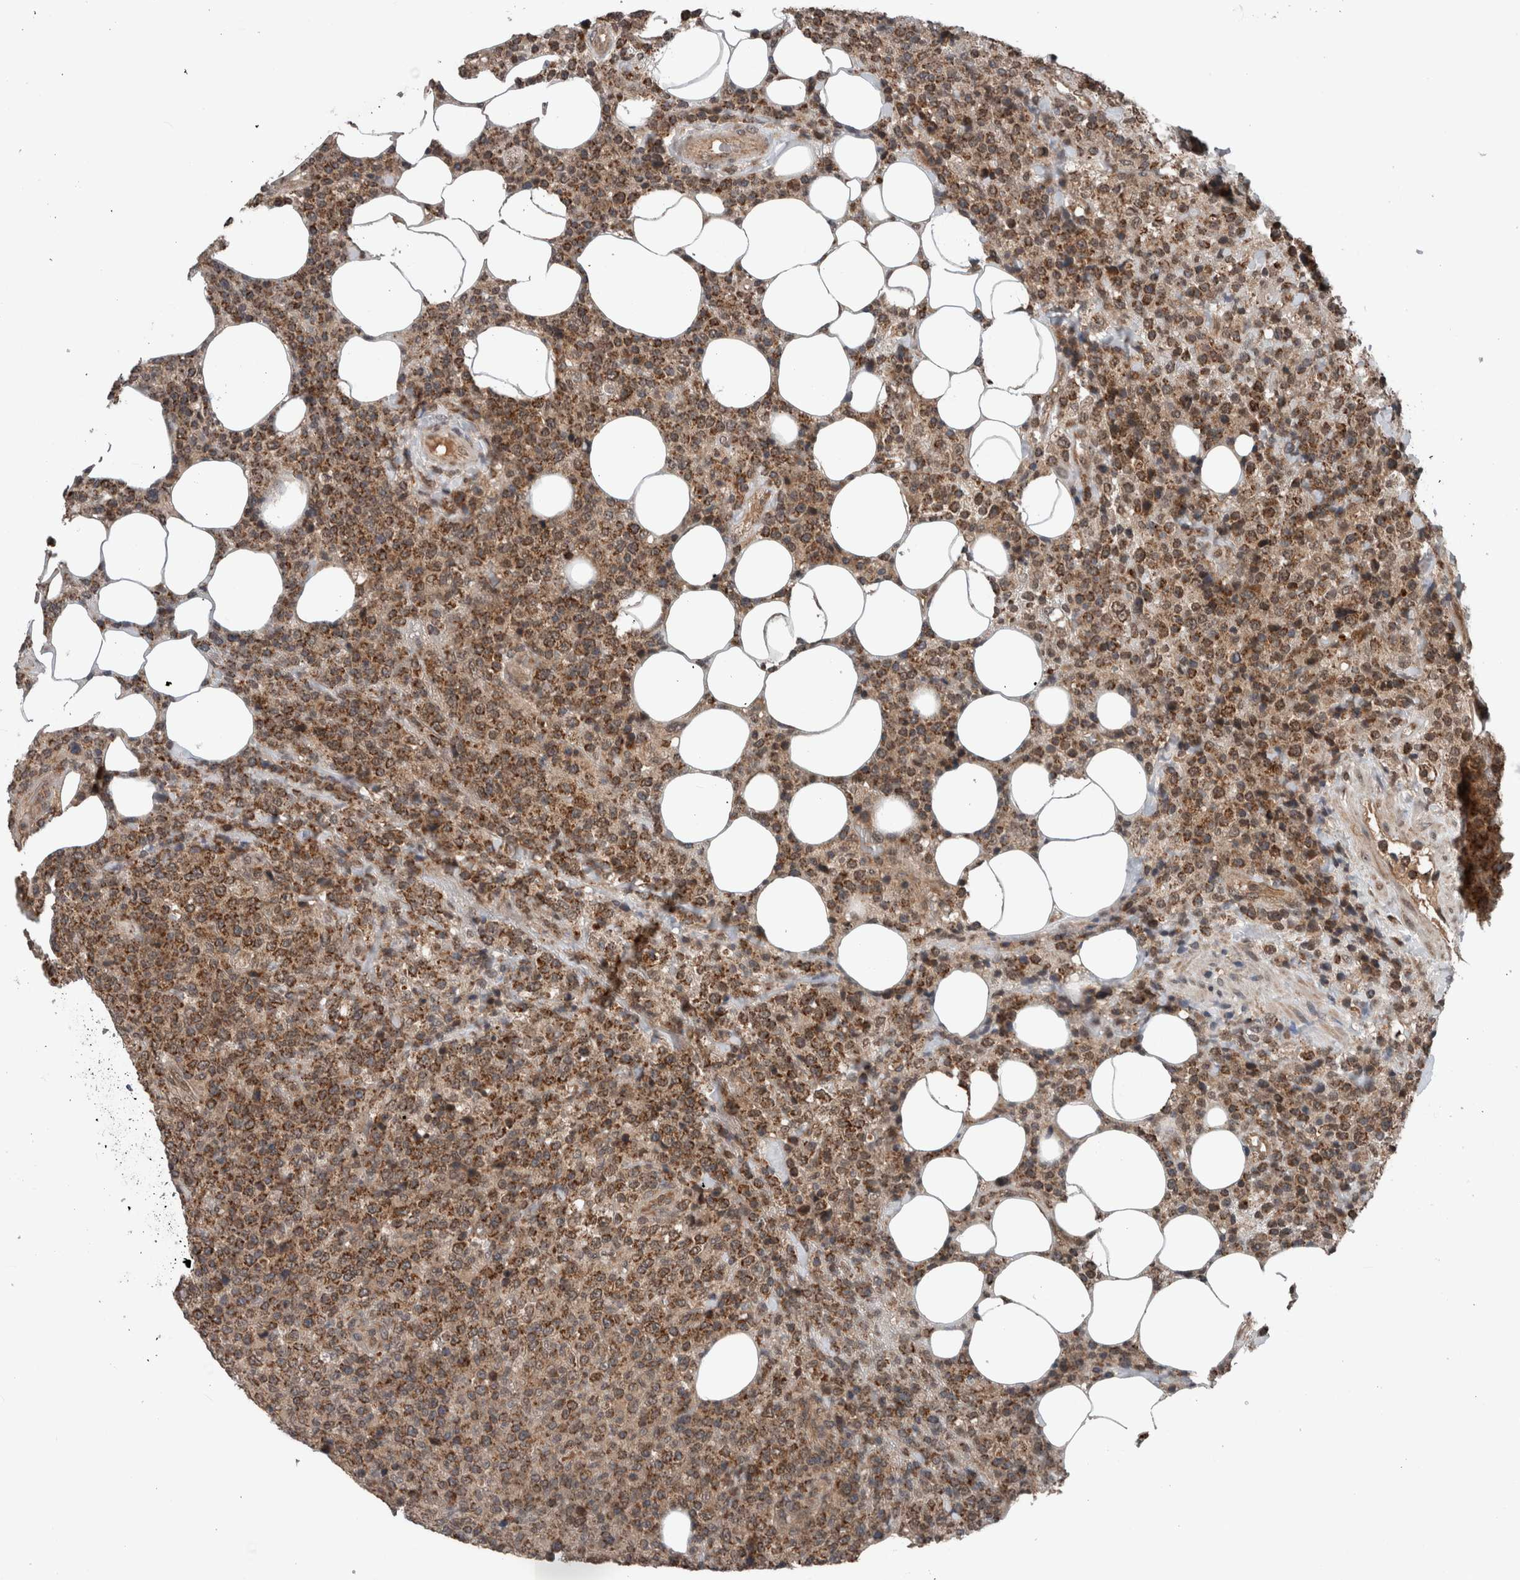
{"staining": {"intensity": "moderate", "quantity": ">75%", "location": "cytoplasmic/membranous"}, "tissue": "lymphoma", "cell_type": "Tumor cells", "image_type": "cancer", "snomed": [{"axis": "morphology", "description": "Malignant lymphoma, non-Hodgkin's type, High grade"}, {"axis": "topography", "description": "Lymph node"}], "caption": "A histopathology image of human lymphoma stained for a protein displays moderate cytoplasmic/membranous brown staining in tumor cells.", "gene": "ENY2", "patient": {"sex": "male", "age": 13}}